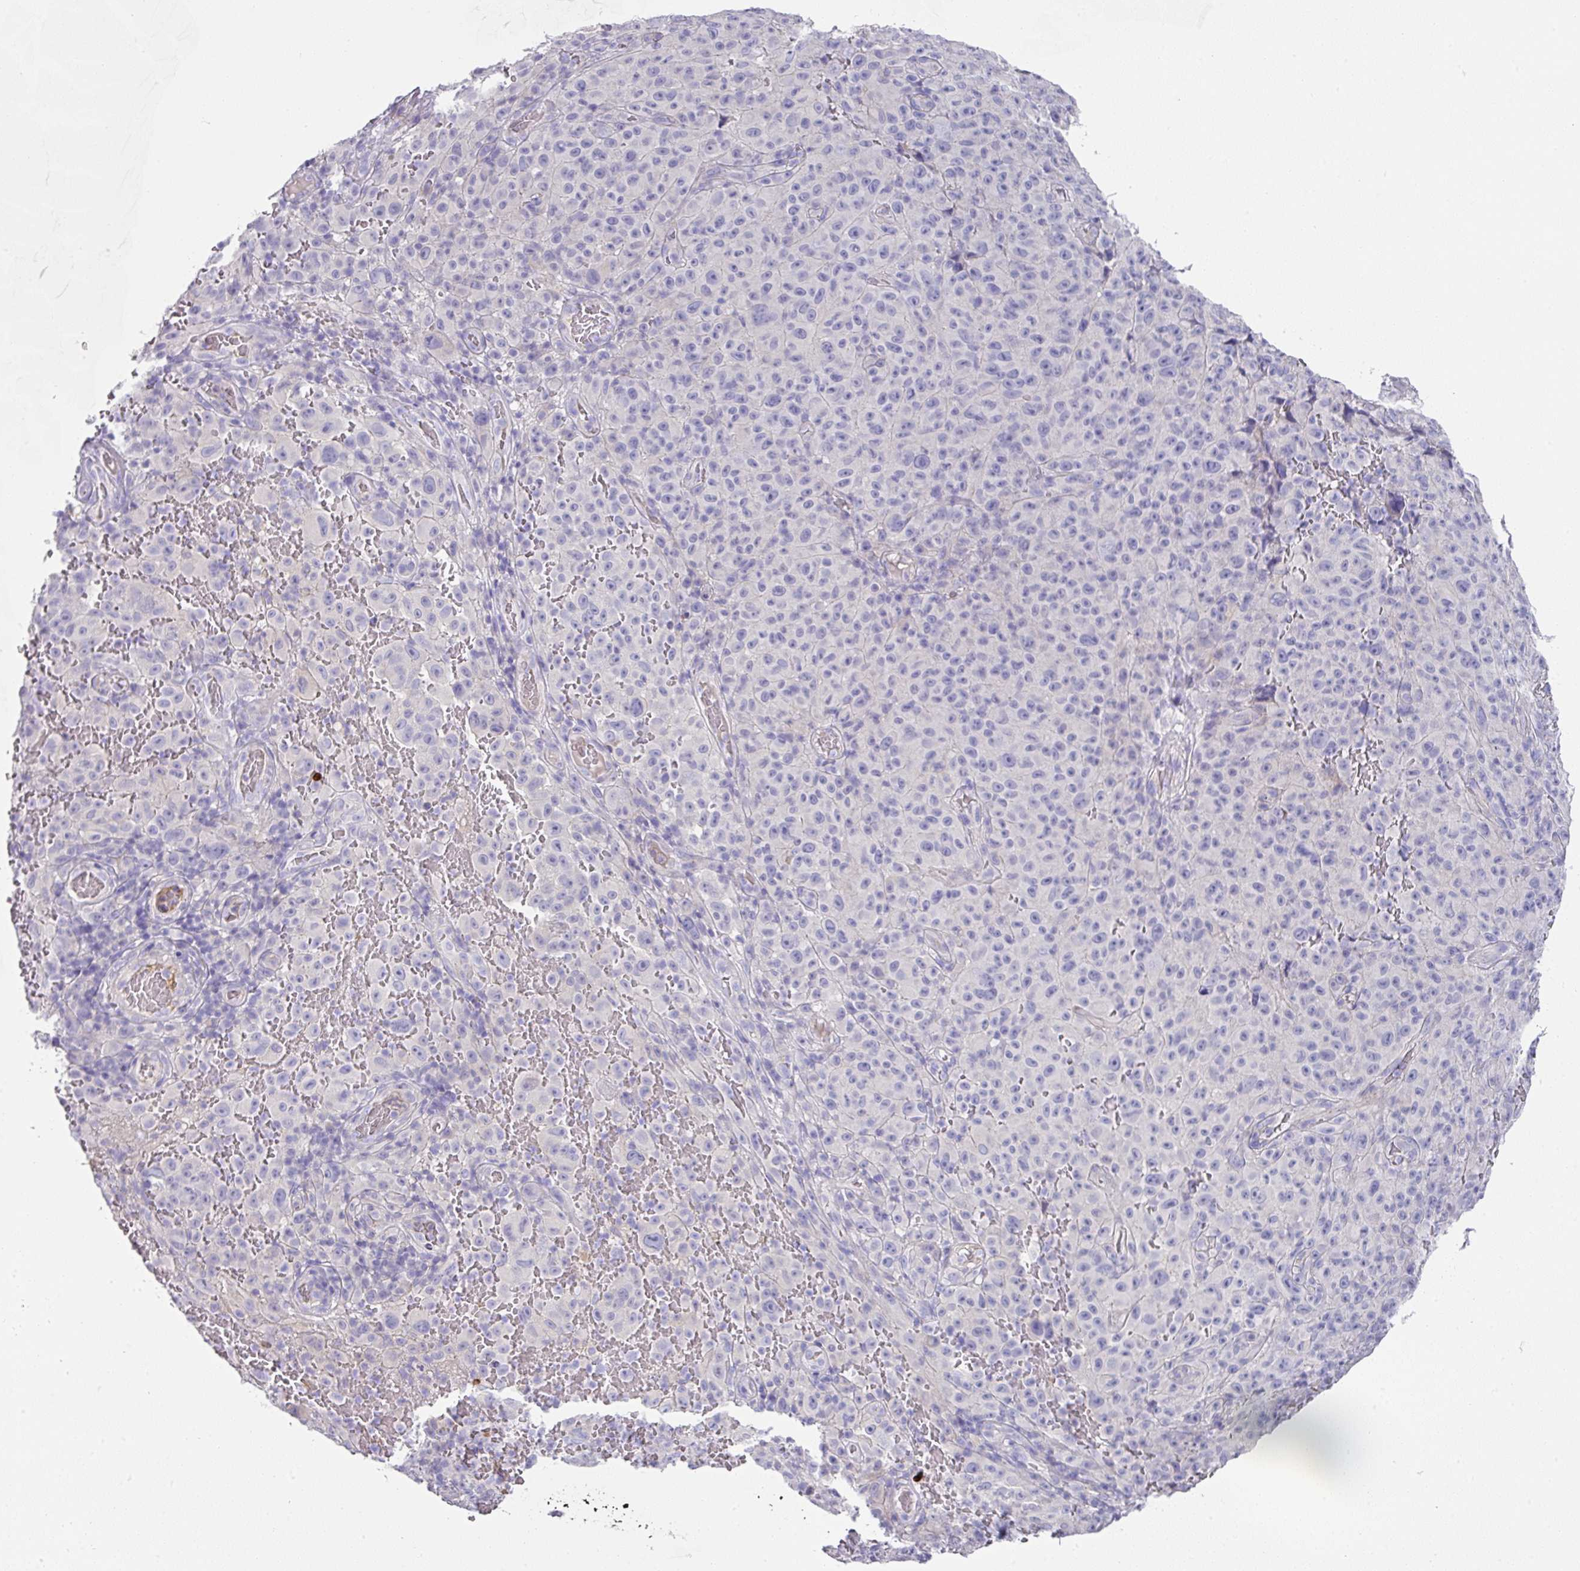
{"staining": {"intensity": "negative", "quantity": "none", "location": "none"}, "tissue": "melanoma", "cell_type": "Tumor cells", "image_type": "cancer", "snomed": [{"axis": "morphology", "description": "Malignant melanoma, NOS"}, {"axis": "topography", "description": "Skin"}], "caption": "This is an IHC image of human melanoma. There is no staining in tumor cells.", "gene": "TARM1", "patient": {"sex": "female", "age": 82}}